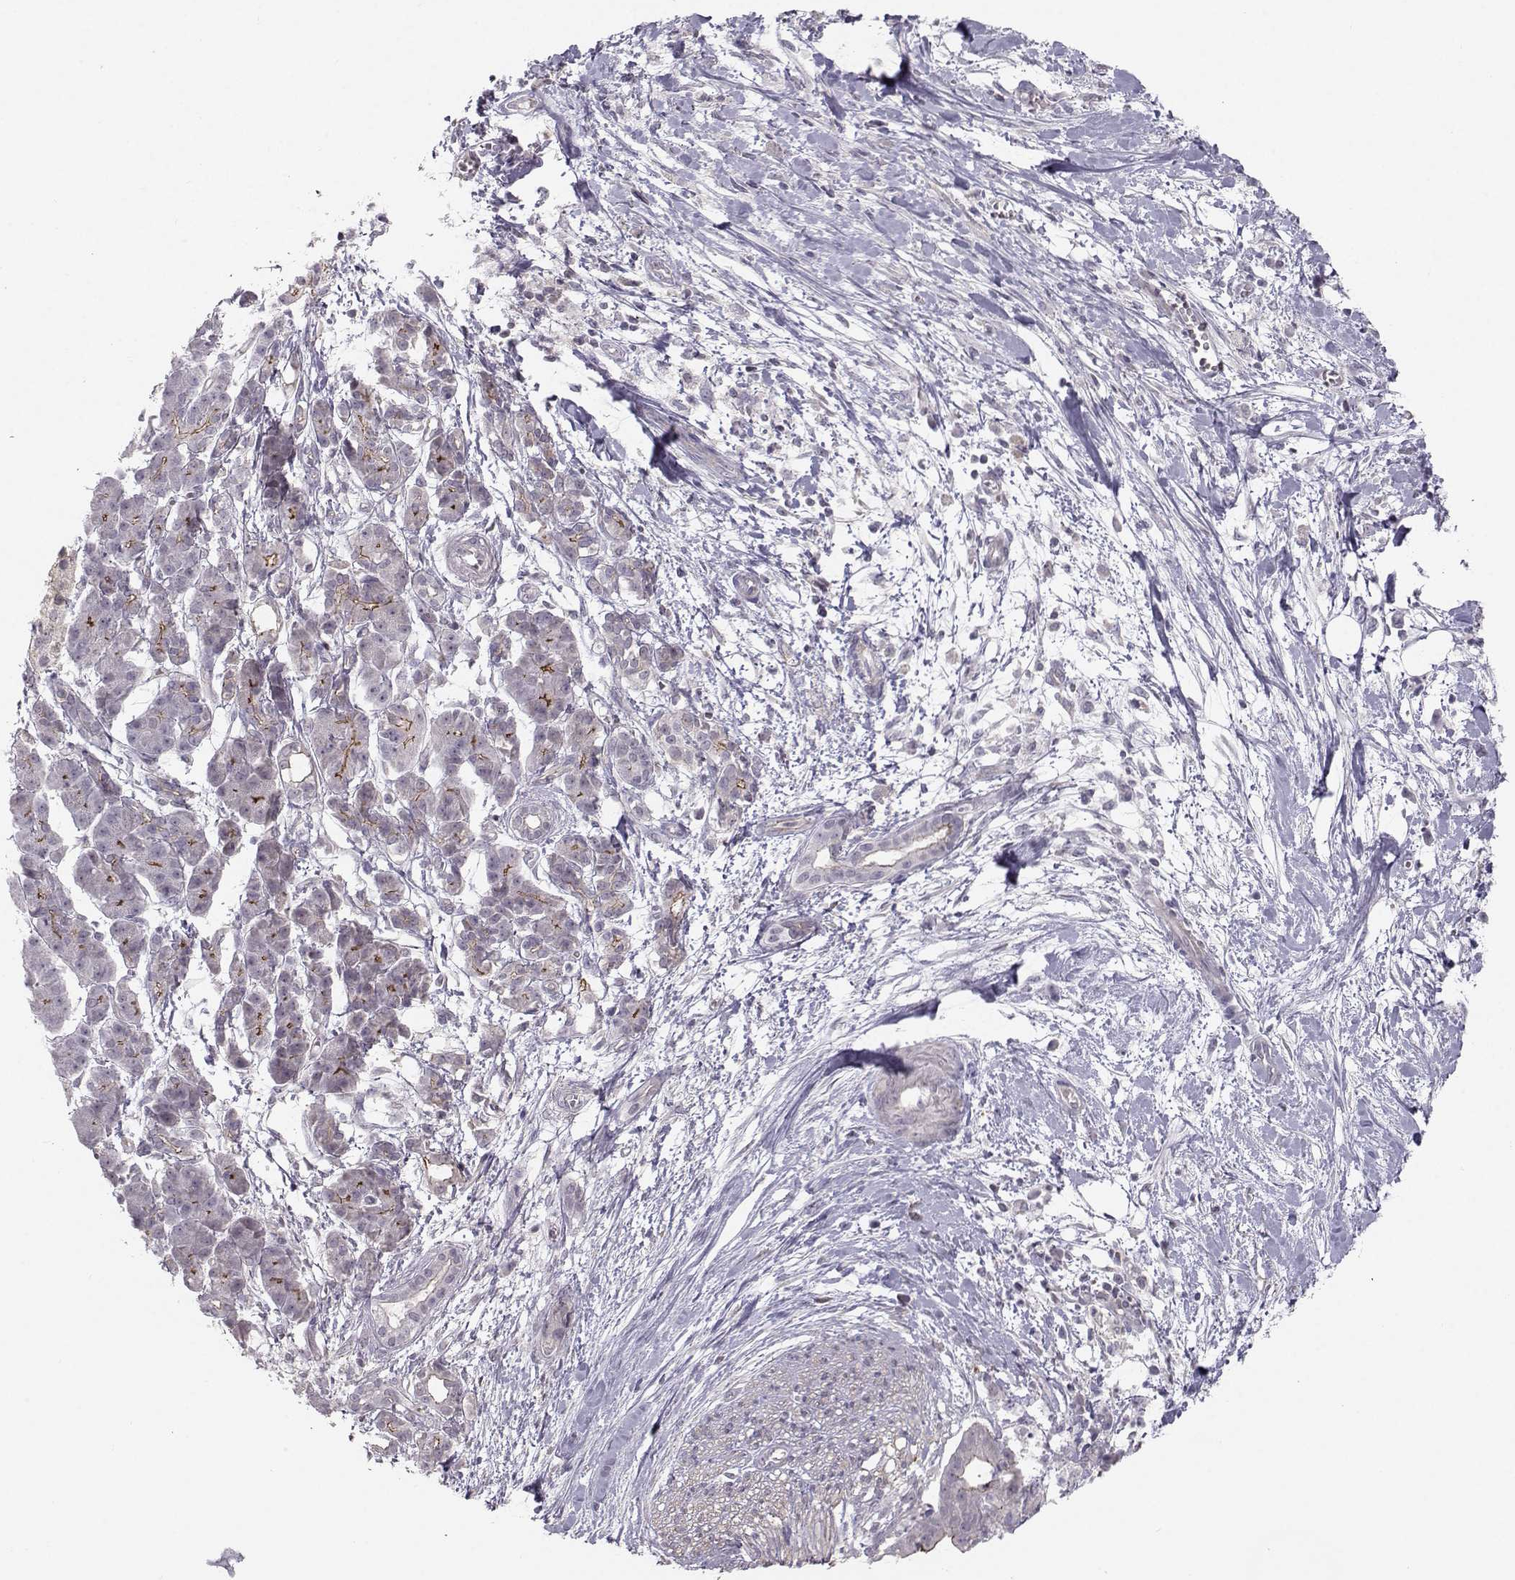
{"staining": {"intensity": "moderate", "quantity": "<25%", "location": "cytoplasmic/membranous"}, "tissue": "pancreatic cancer", "cell_type": "Tumor cells", "image_type": "cancer", "snomed": [{"axis": "morphology", "description": "Normal tissue, NOS"}, {"axis": "morphology", "description": "Adenocarcinoma, NOS"}, {"axis": "topography", "description": "Lymph node"}, {"axis": "topography", "description": "Pancreas"}], "caption": "A low amount of moderate cytoplasmic/membranous expression is seen in about <25% of tumor cells in adenocarcinoma (pancreatic) tissue. (Stains: DAB in brown, nuclei in blue, Microscopy: brightfield microscopy at high magnification).", "gene": "MAST1", "patient": {"sex": "female", "age": 58}}